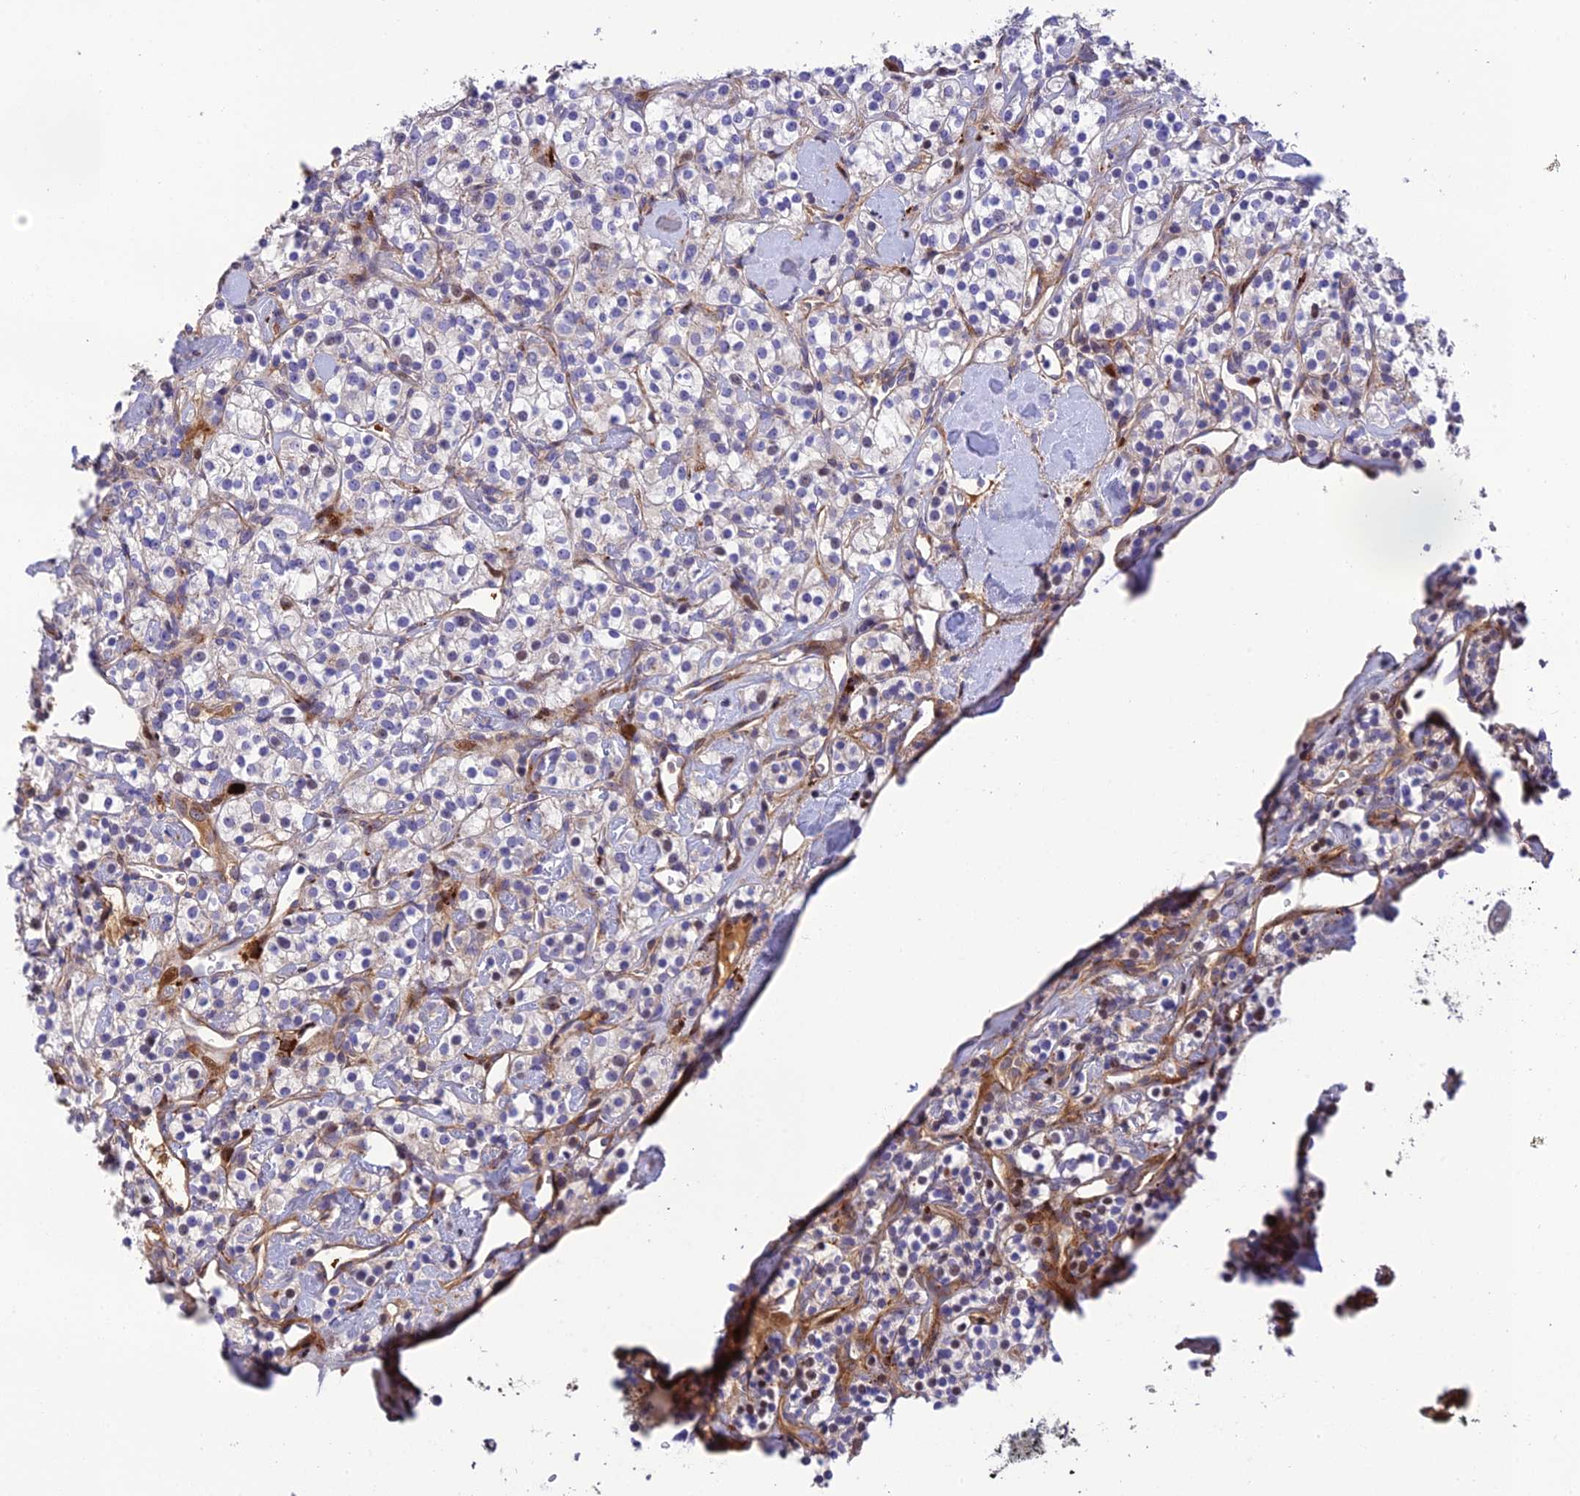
{"staining": {"intensity": "negative", "quantity": "none", "location": "none"}, "tissue": "renal cancer", "cell_type": "Tumor cells", "image_type": "cancer", "snomed": [{"axis": "morphology", "description": "Adenocarcinoma, NOS"}, {"axis": "topography", "description": "Kidney"}], "caption": "Tumor cells are negative for brown protein staining in adenocarcinoma (renal).", "gene": "CPSF4L", "patient": {"sex": "male", "age": 77}}